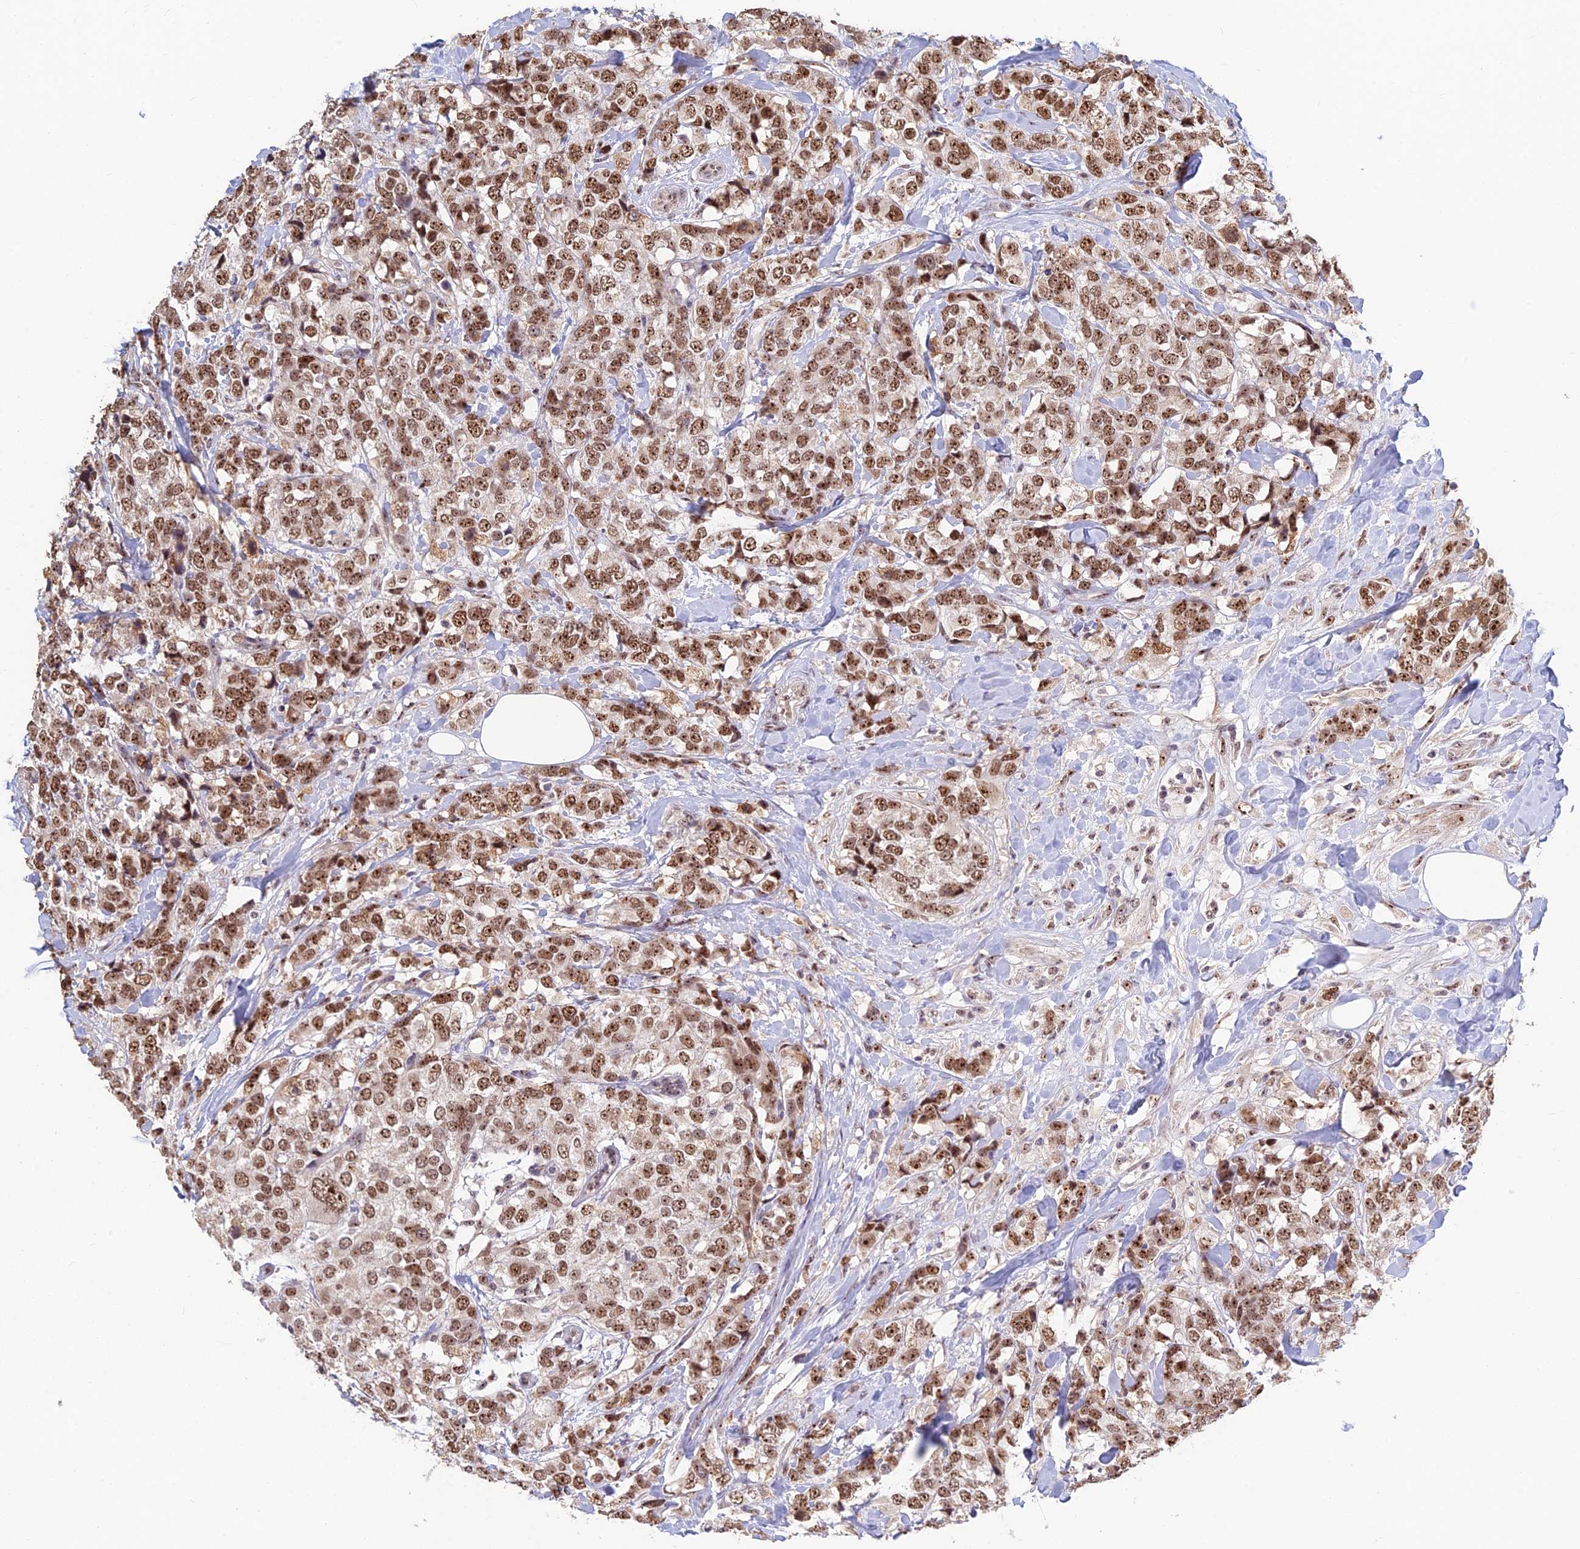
{"staining": {"intensity": "moderate", "quantity": ">75%", "location": "nuclear"}, "tissue": "breast cancer", "cell_type": "Tumor cells", "image_type": "cancer", "snomed": [{"axis": "morphology", "description": "Lobular carcinoma"}, {"axis": "topography", "description": "Breast"}], "caption": "The histopathology image shows immunohistochemical staining of breast lobular carcinoma. There is moderate nuclear expression is appreciated in approximately >75% of tumor cells.", "gene": "POLR1G", "patient": {"sex": "female", "age": 59}}